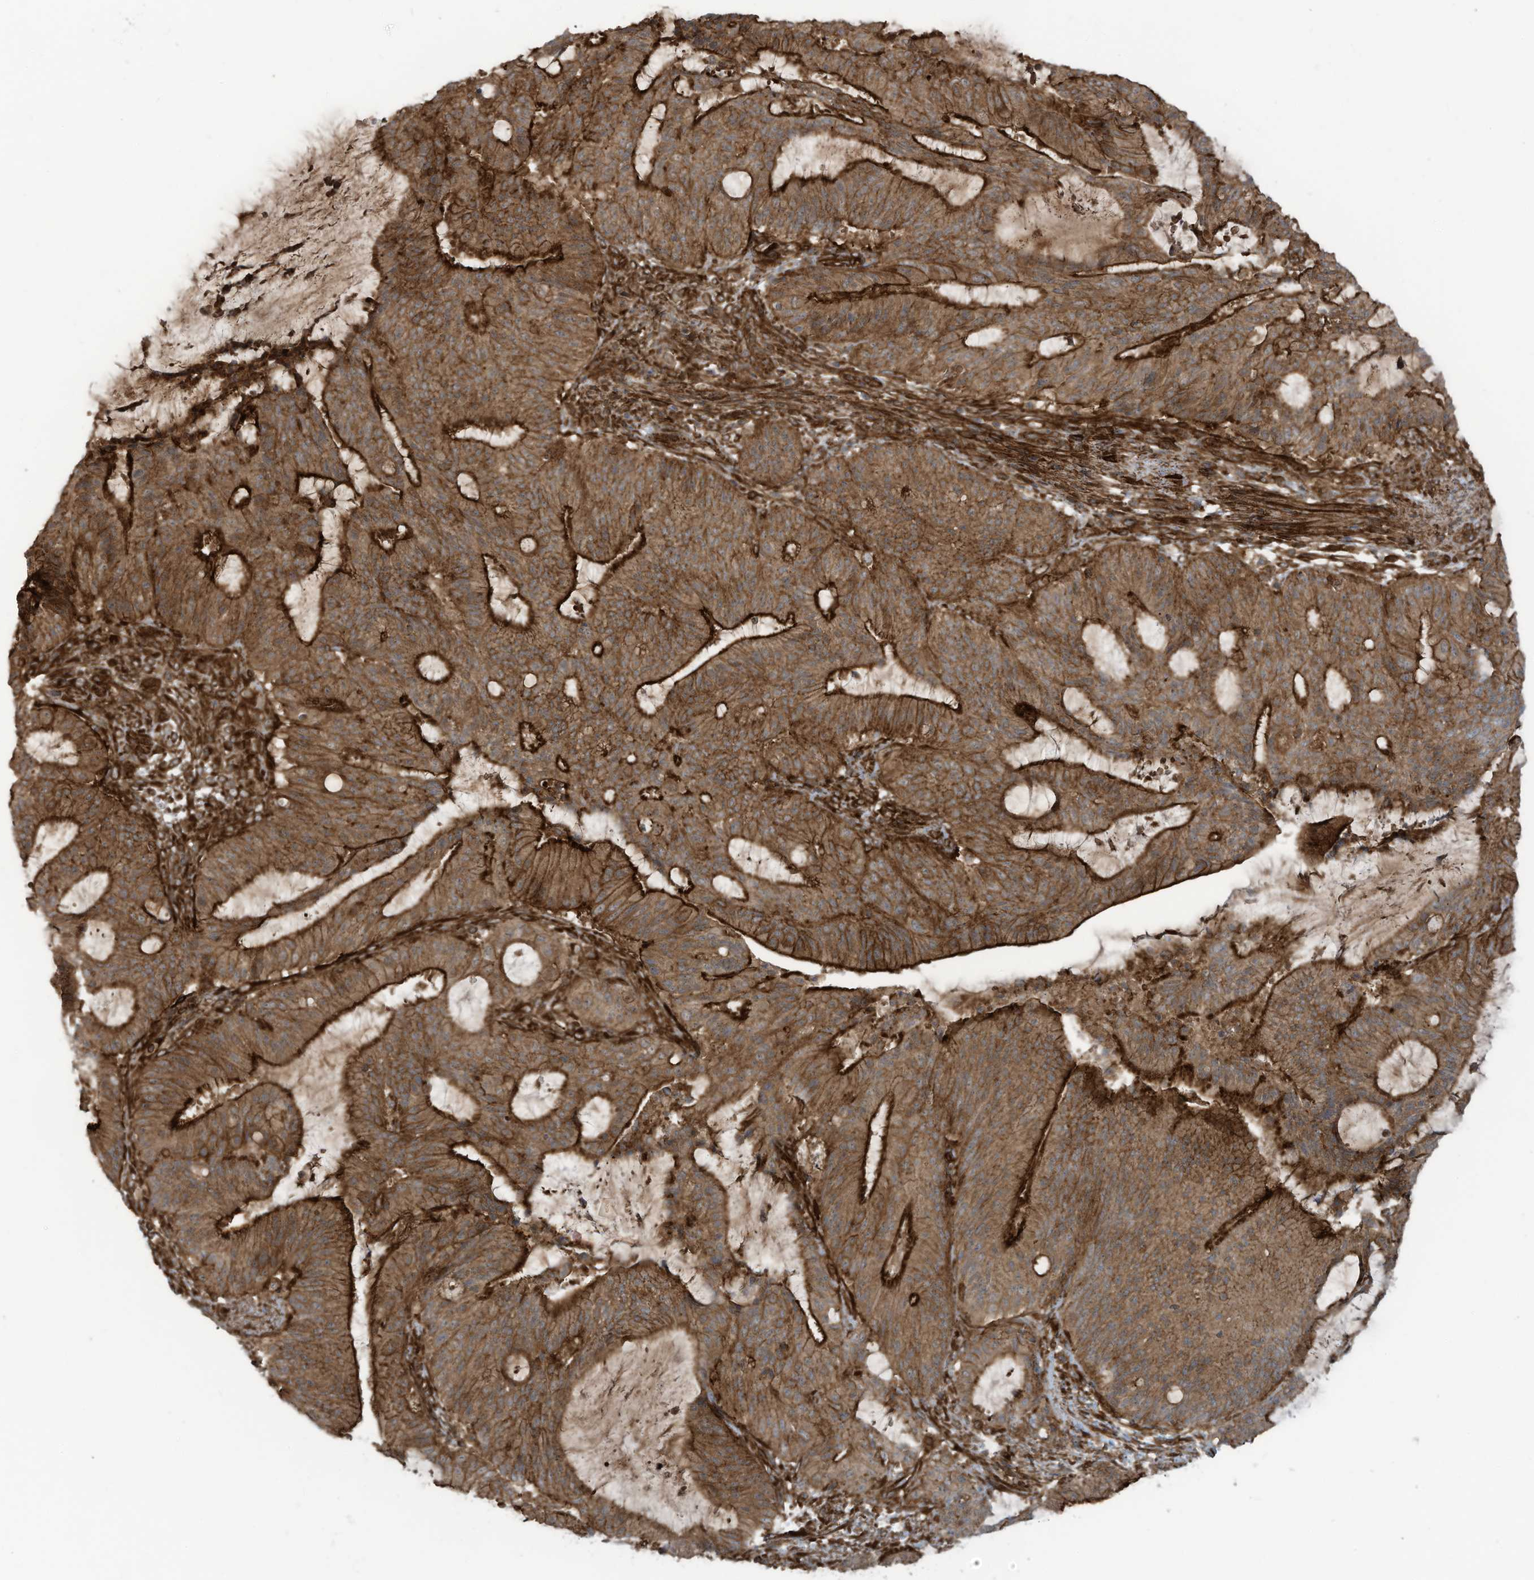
{"staining": {"intensity": "strong", "quantity": ">75%", "location": "cytoplasmic/membranous"}, "tissue": "liver cancer", "cell_type": "Tumor cells", "image_type": "cancer", "snomed": [{"axis": "morphology", "description": "Normal tissue, NOS"}, {"axis": "morphology", "description": "Cholangiocarcinoma"}, {"axis": "topography", "description": "Liver"}, {"axis": "topography", "description": "Peripheral nerve tissue"}], "caption": "This micrograph reveals liver cancer (cholangiocarcinoma) stained with immunohistochemistry (IHC) to label a protein in brown. The cytoplasmic/membranous of tumor cells show strong positivity for the protein. Nuclei are counter-stained blue.", "gene": "SLC9A2", "patient": {"sex": "female", "age": 73}}